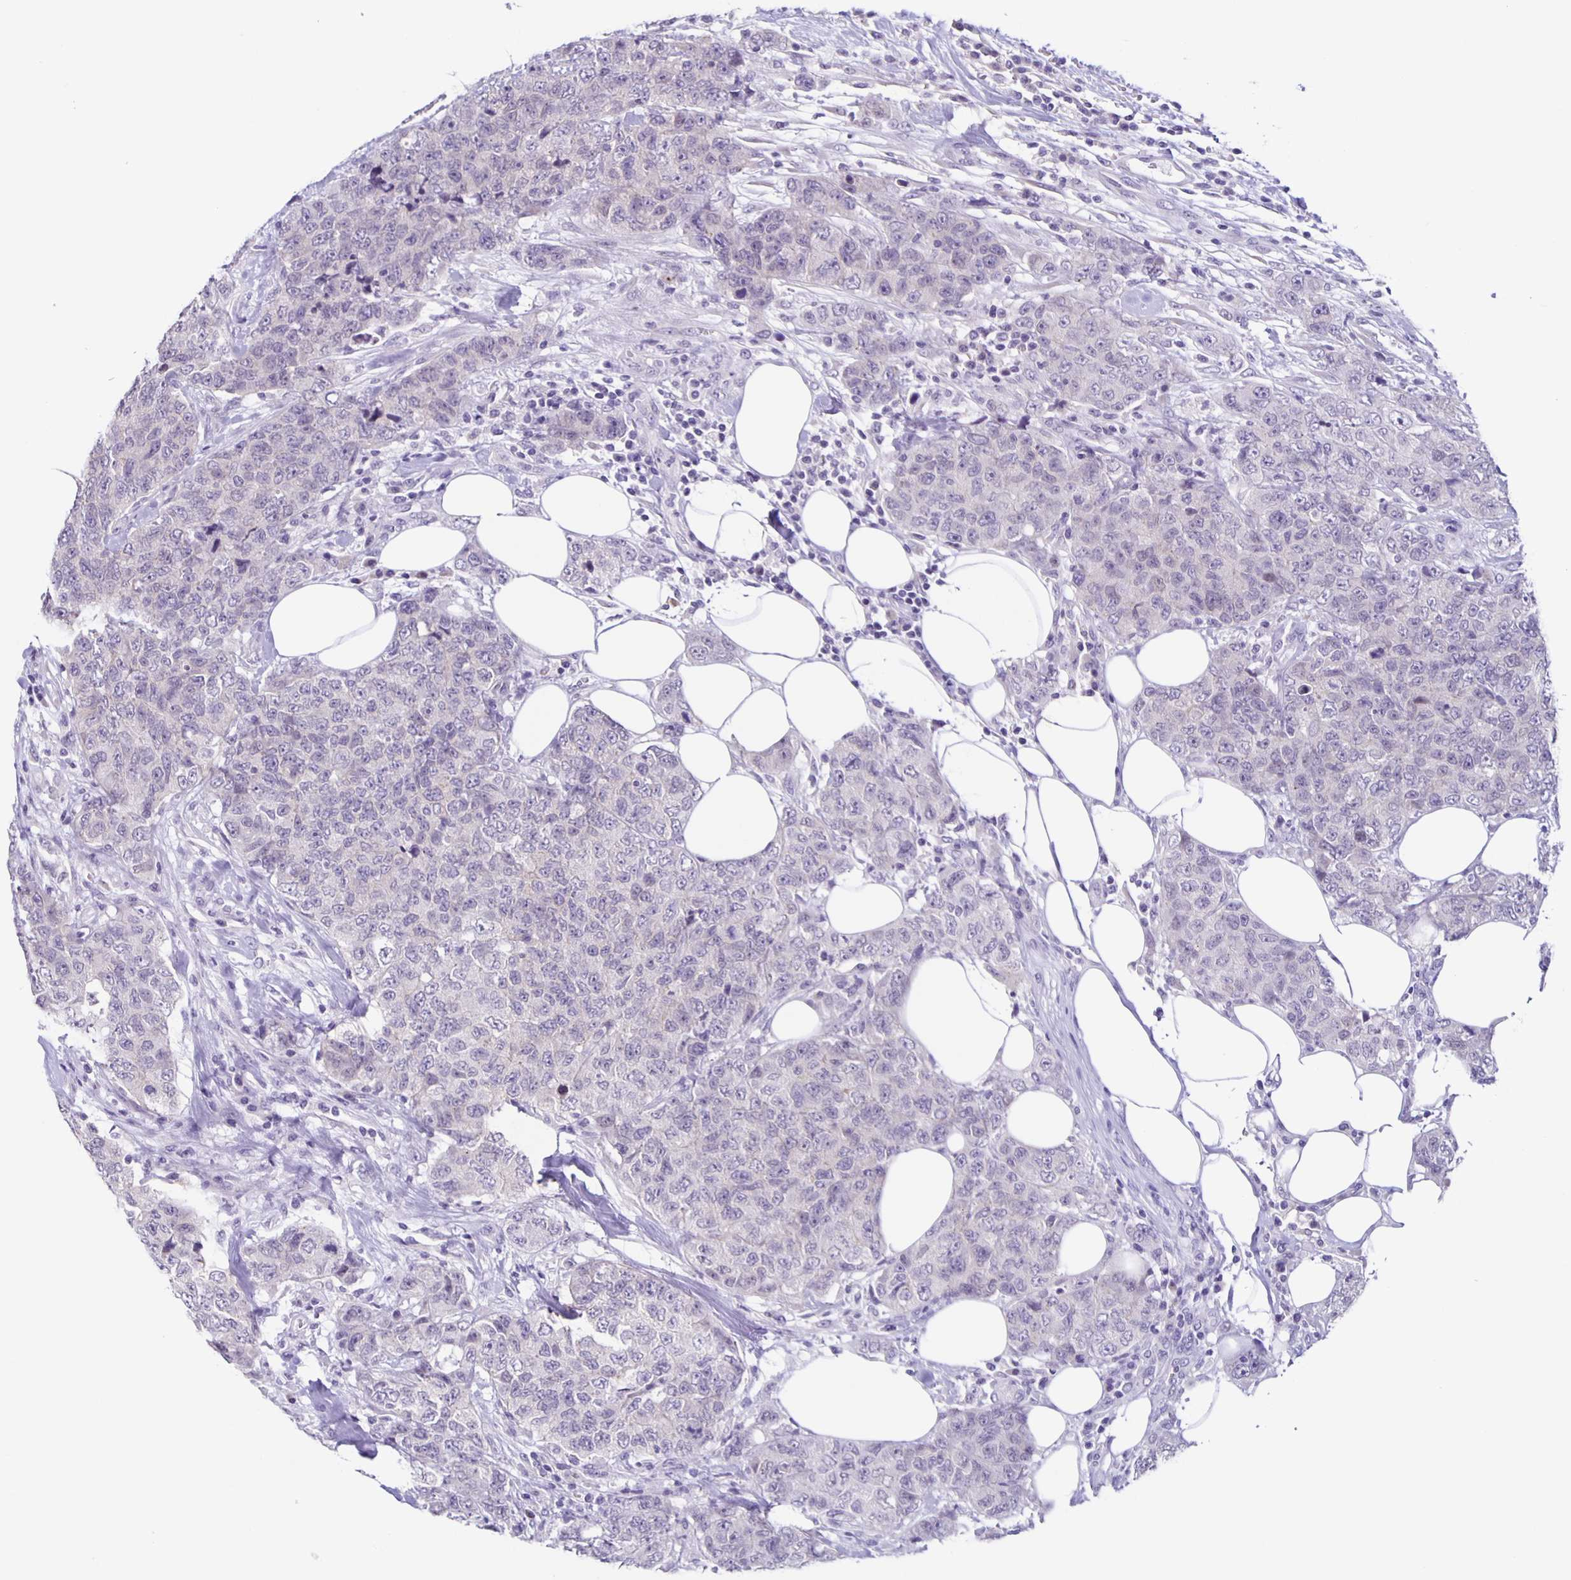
{"staining": {"intensity": "negative", "quantity": "none", "location": "none"}, "tissue": "urothelial cancer", "cell_type": "Tumor cells", "image_type": "cancer", "snomed": [{"axis": "morphology", "description": "Urothelial carcinoma, High grade"}, {"axis": "topography", "description": "Urinary bladder"}], "caption": "The image demonstrates no staining of tumor cells in urothelial carcinoma (high-grade).", "gene": "SLC12A3", "patient": {"sex": "female", "age": 78}}